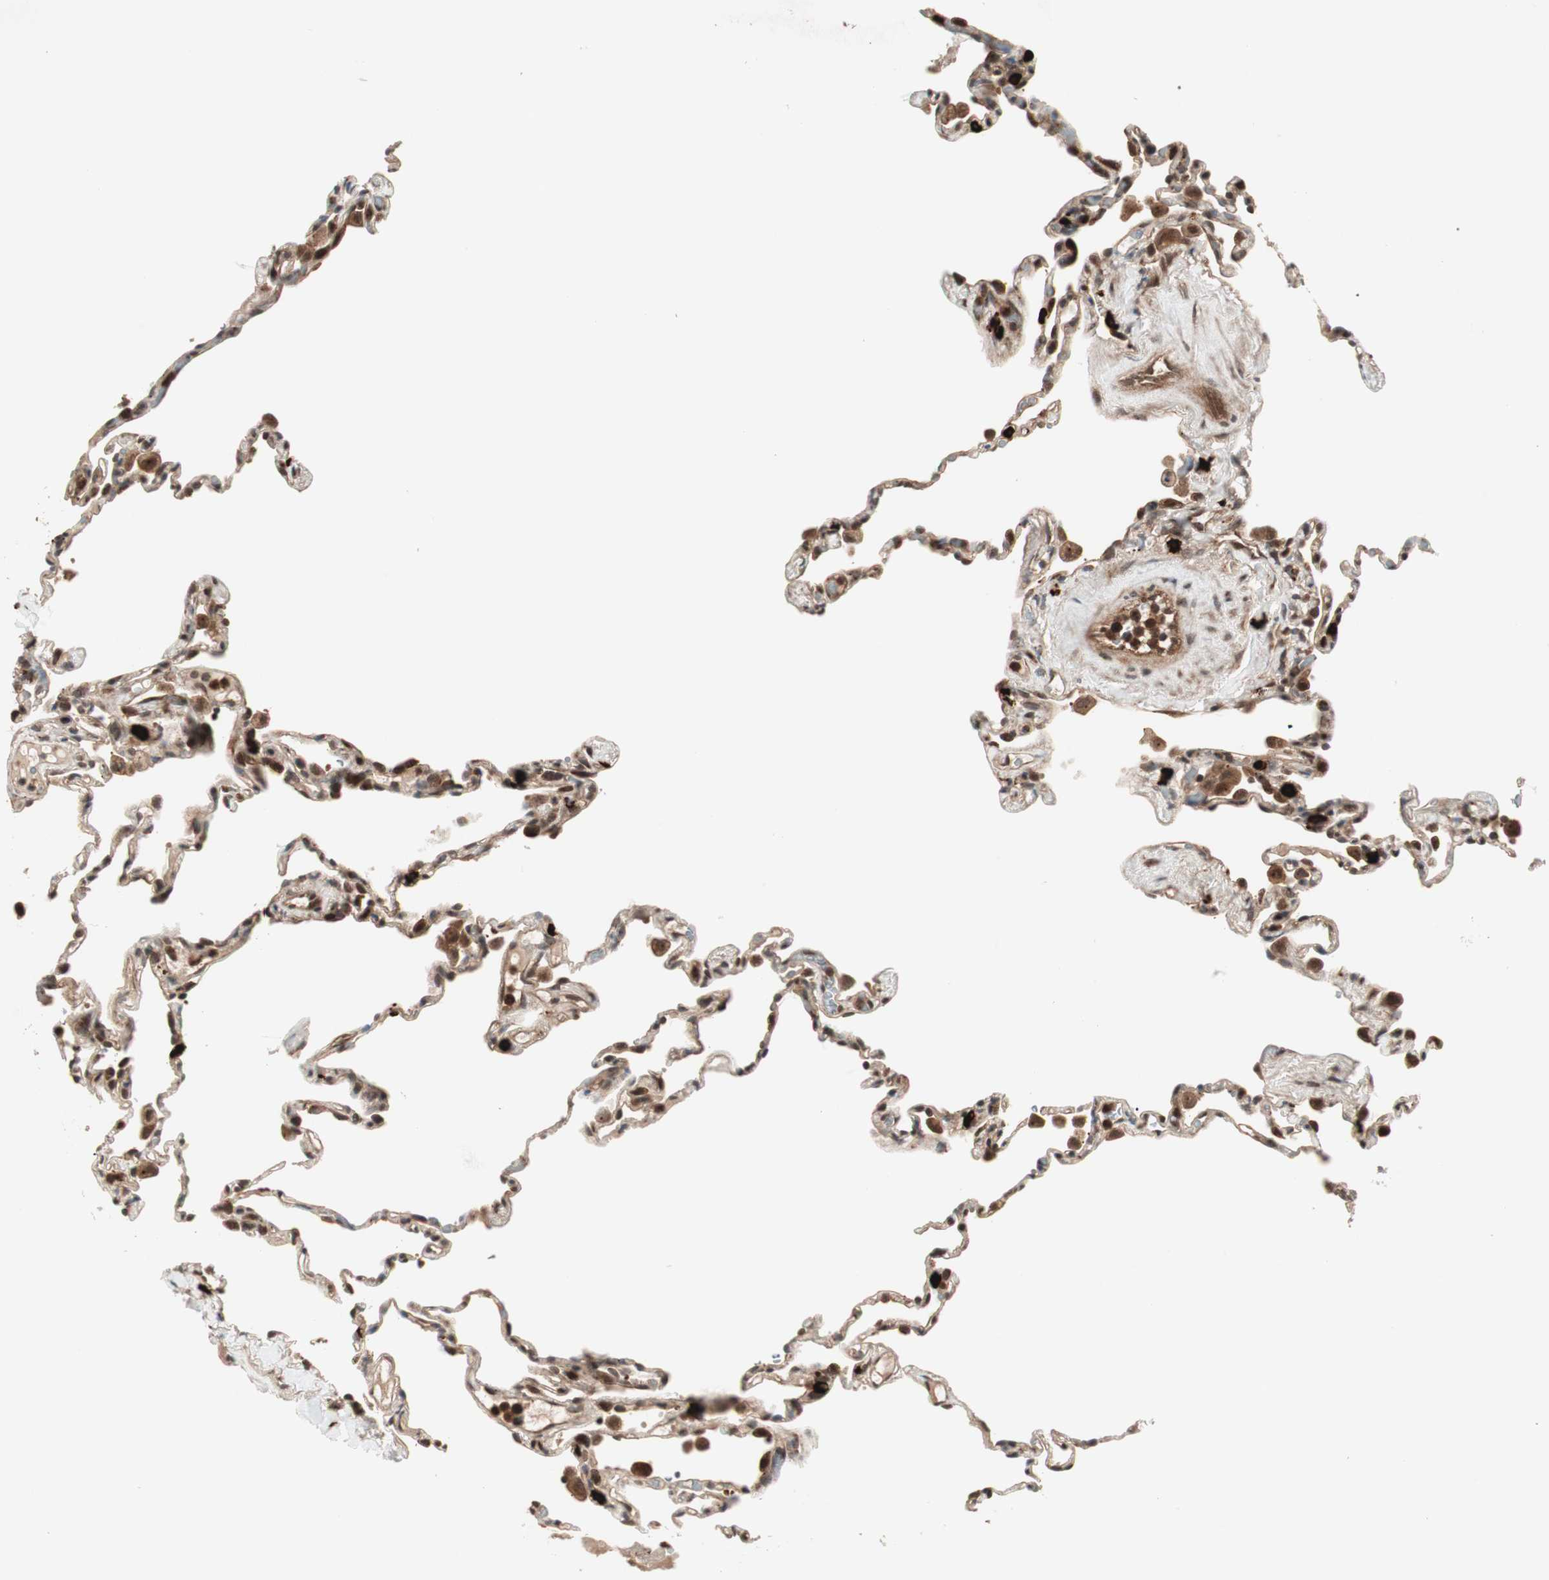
{"staining": {"intensity": "strong", "quantity": ">75%", "location": "cytoplasmic/membranous,nuclear"}, "tissue": "lung", "cell_type": "Alveolar cells", "image_type": "normal", "snomed": [{"axis": "morphology", "description": "Normal tissue, NOS"}, {"axis": "topography", "description": "Lung"}], "caption": "High-power microscopy captured an immunohistochemistry photomicrograph of unremarkable lung, revealing strong cytoplasmic/membranous,nuclear positivity in approximately >75% of alveolar cells. The protein is shown in brown color, while the nuclei are stained blue.", "gene": "PRKG2", "patient": {"sex": "male", "age": 59}}